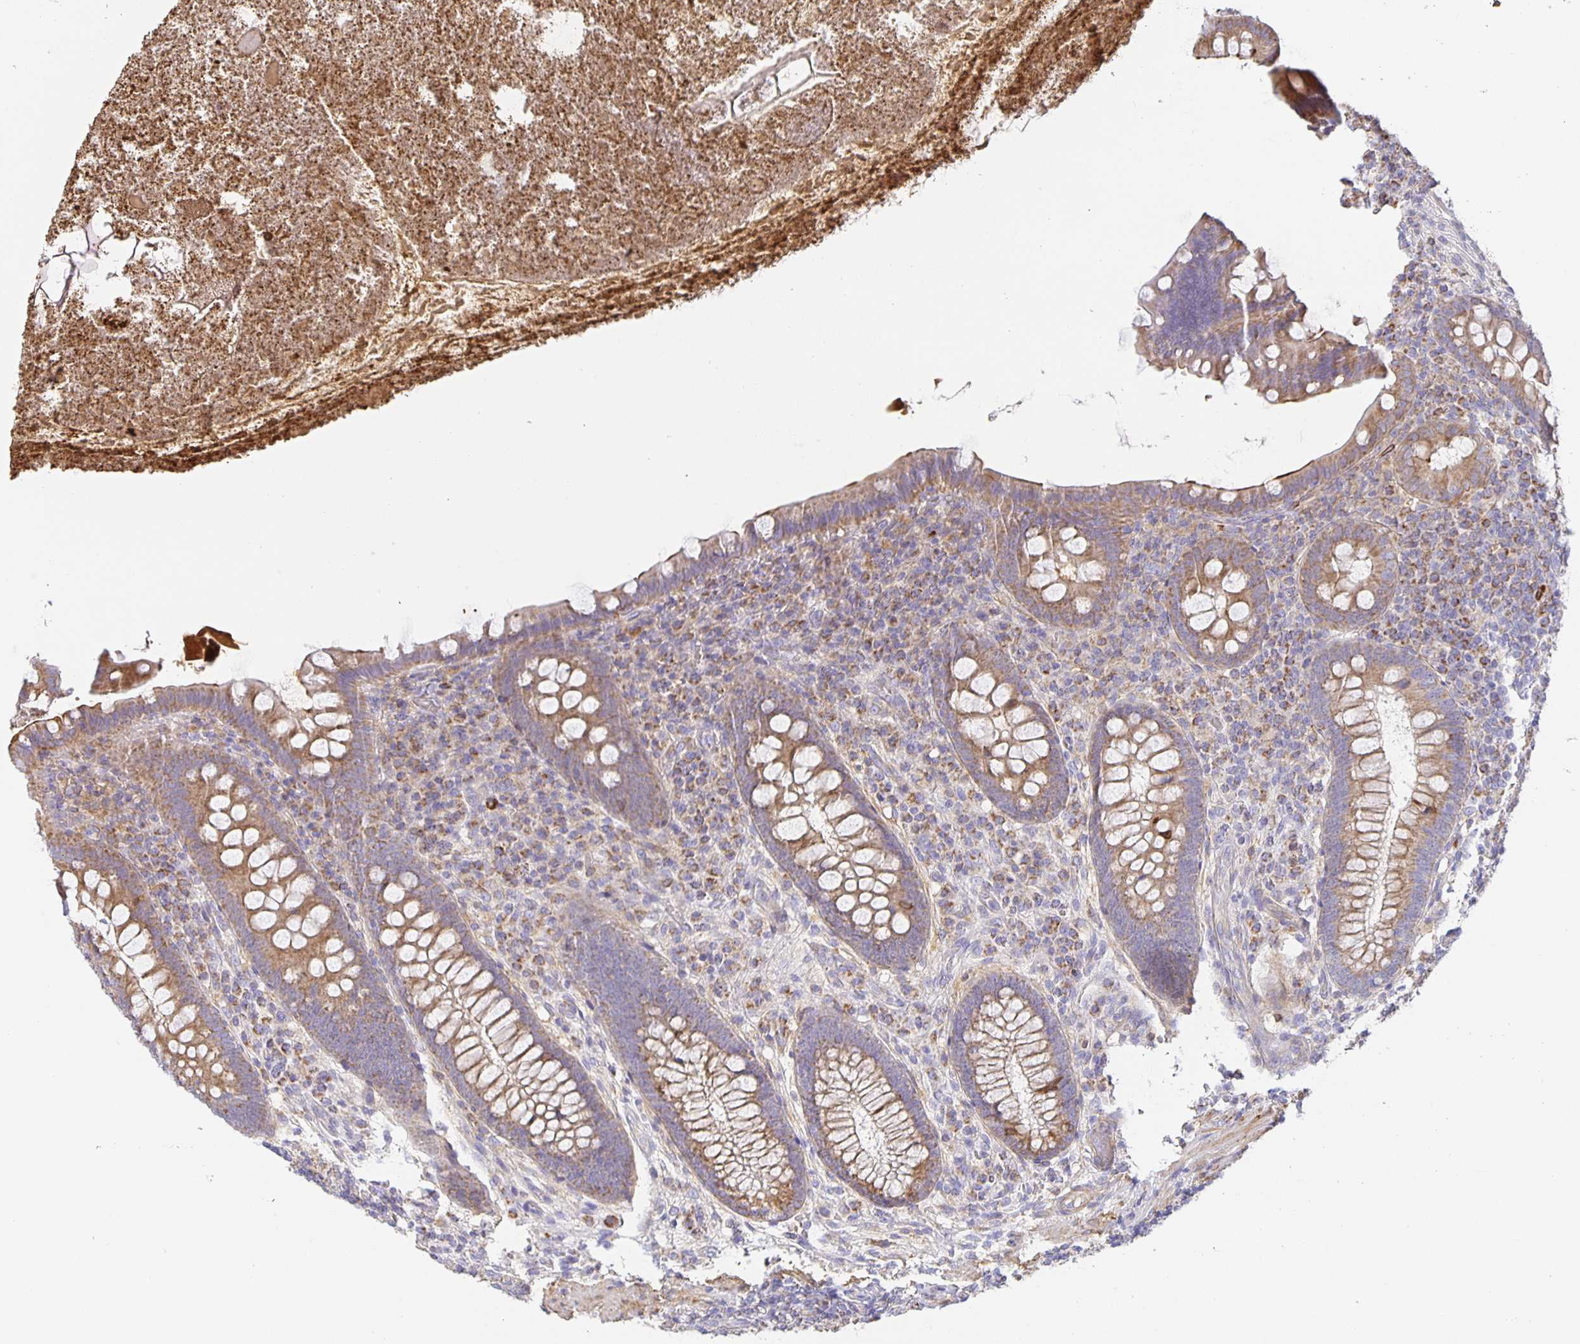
{"staining": {"intensity": "moderate", "quantity": ">75%", "location": "cytoplasmic/membranous"}, "tissue": "appendix", "cell_type": "Glandular cells", "image_type": "normal", "snomed": [{"axis": "morphology", "description": "Normal tissue, NOS"}, {"axis": "topography", "description": "Appendix"}], "caption": "Protein expression analysis of normal human appendix reveals moderate cytoplasmic/membranous staining in about >75% of glandular cells. Nuclei are stained in blue.", "gene": "FLRT3", "patient": {"sex": "male", "age": 71}}